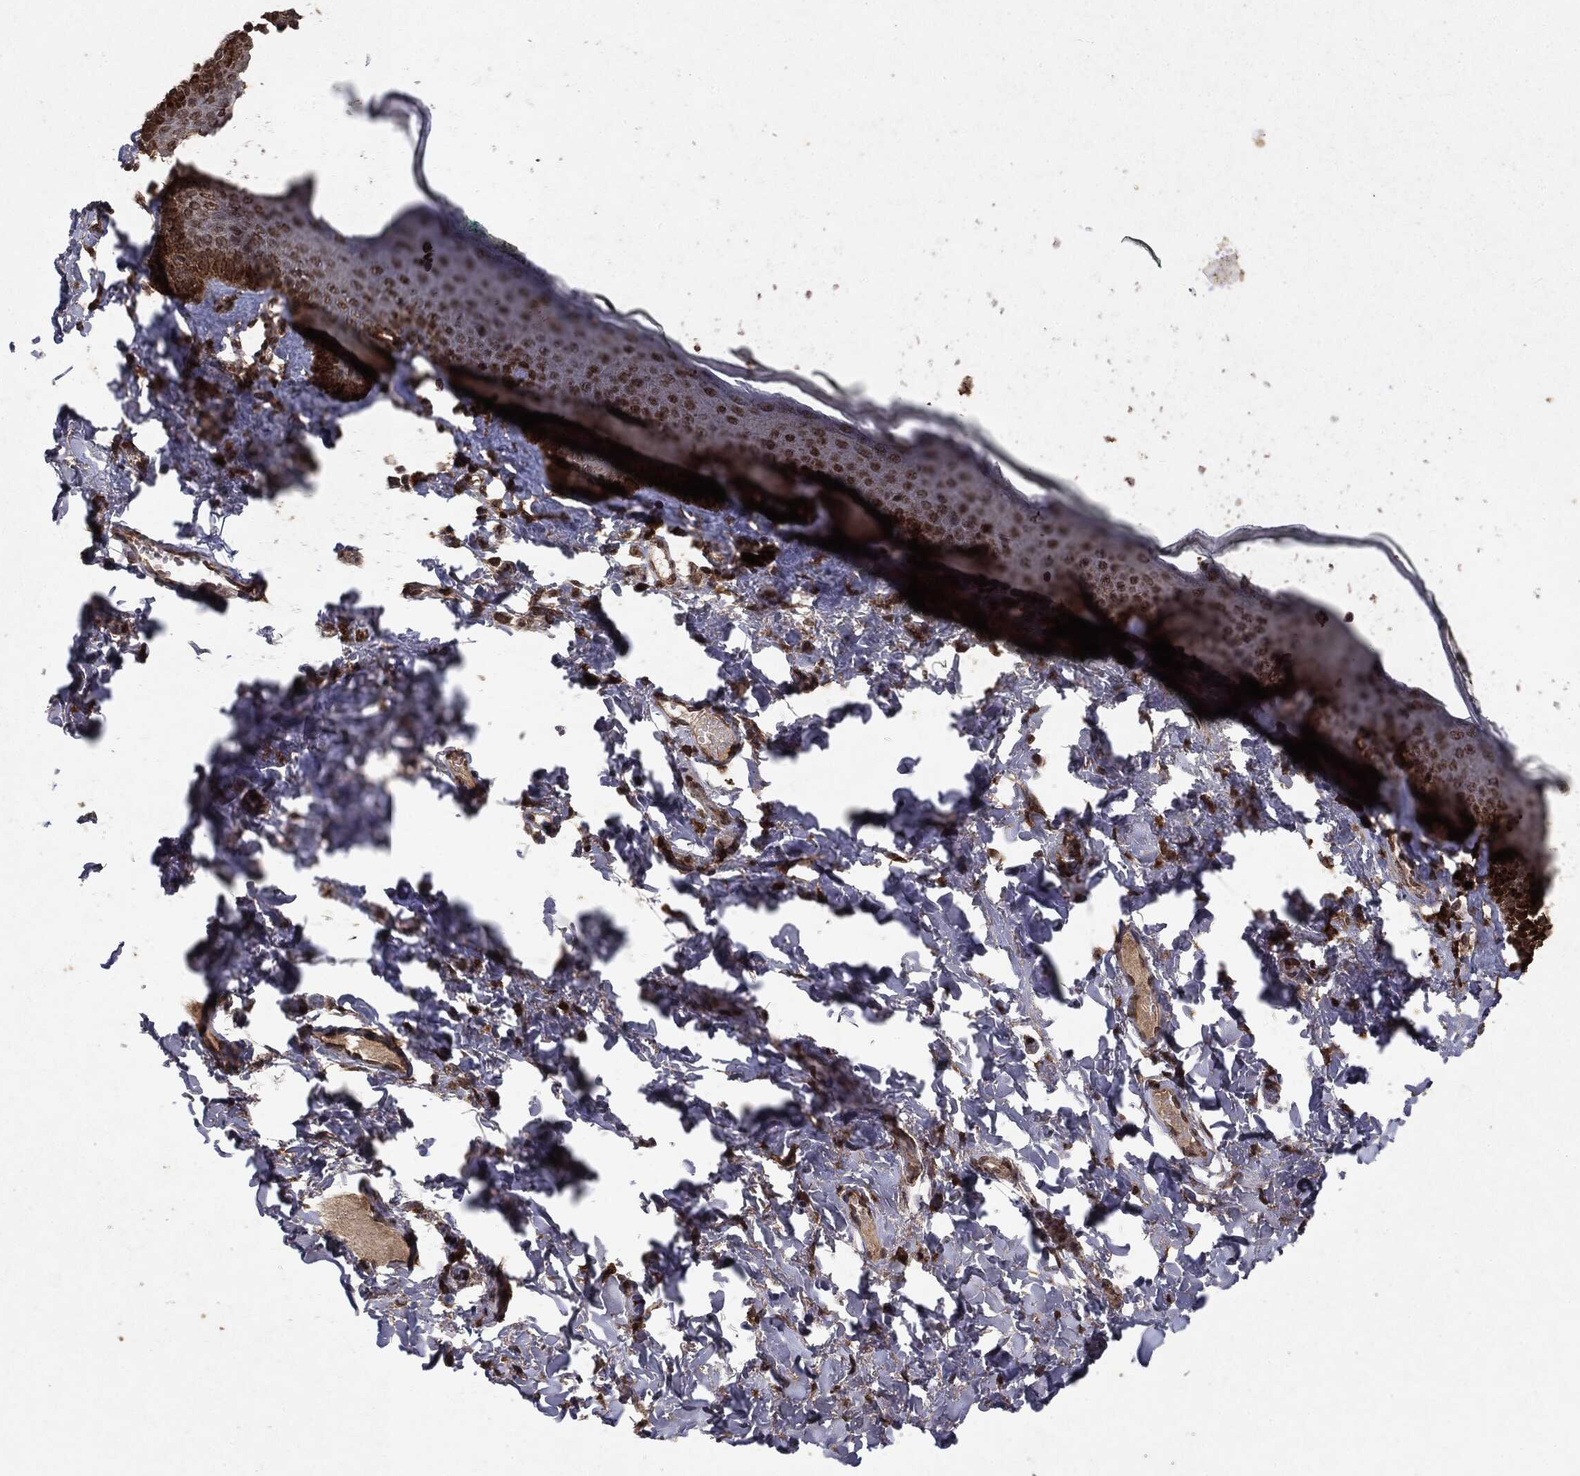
{"staining": {"intensity": "moderate", "quantity": "25%-75%", "location": "nuclear"}, "tissue": "vagina", "cell_type": "Squamous epithelial cells", "image_type": "normal", "snomed": [{"axis": "morphology", "description": "Normal tissue, NOS"}, {"axis": "topography", "description": "Vagina"}], "caption": "Vagina stained with DAB immunohistochemistry (IHC) reveals medium levels of moderate nuclear expression in about 25%-75% of squamous epithelial cells.", "gene": "PEBP1", "patient": {"sex": "female", "age": 66}}